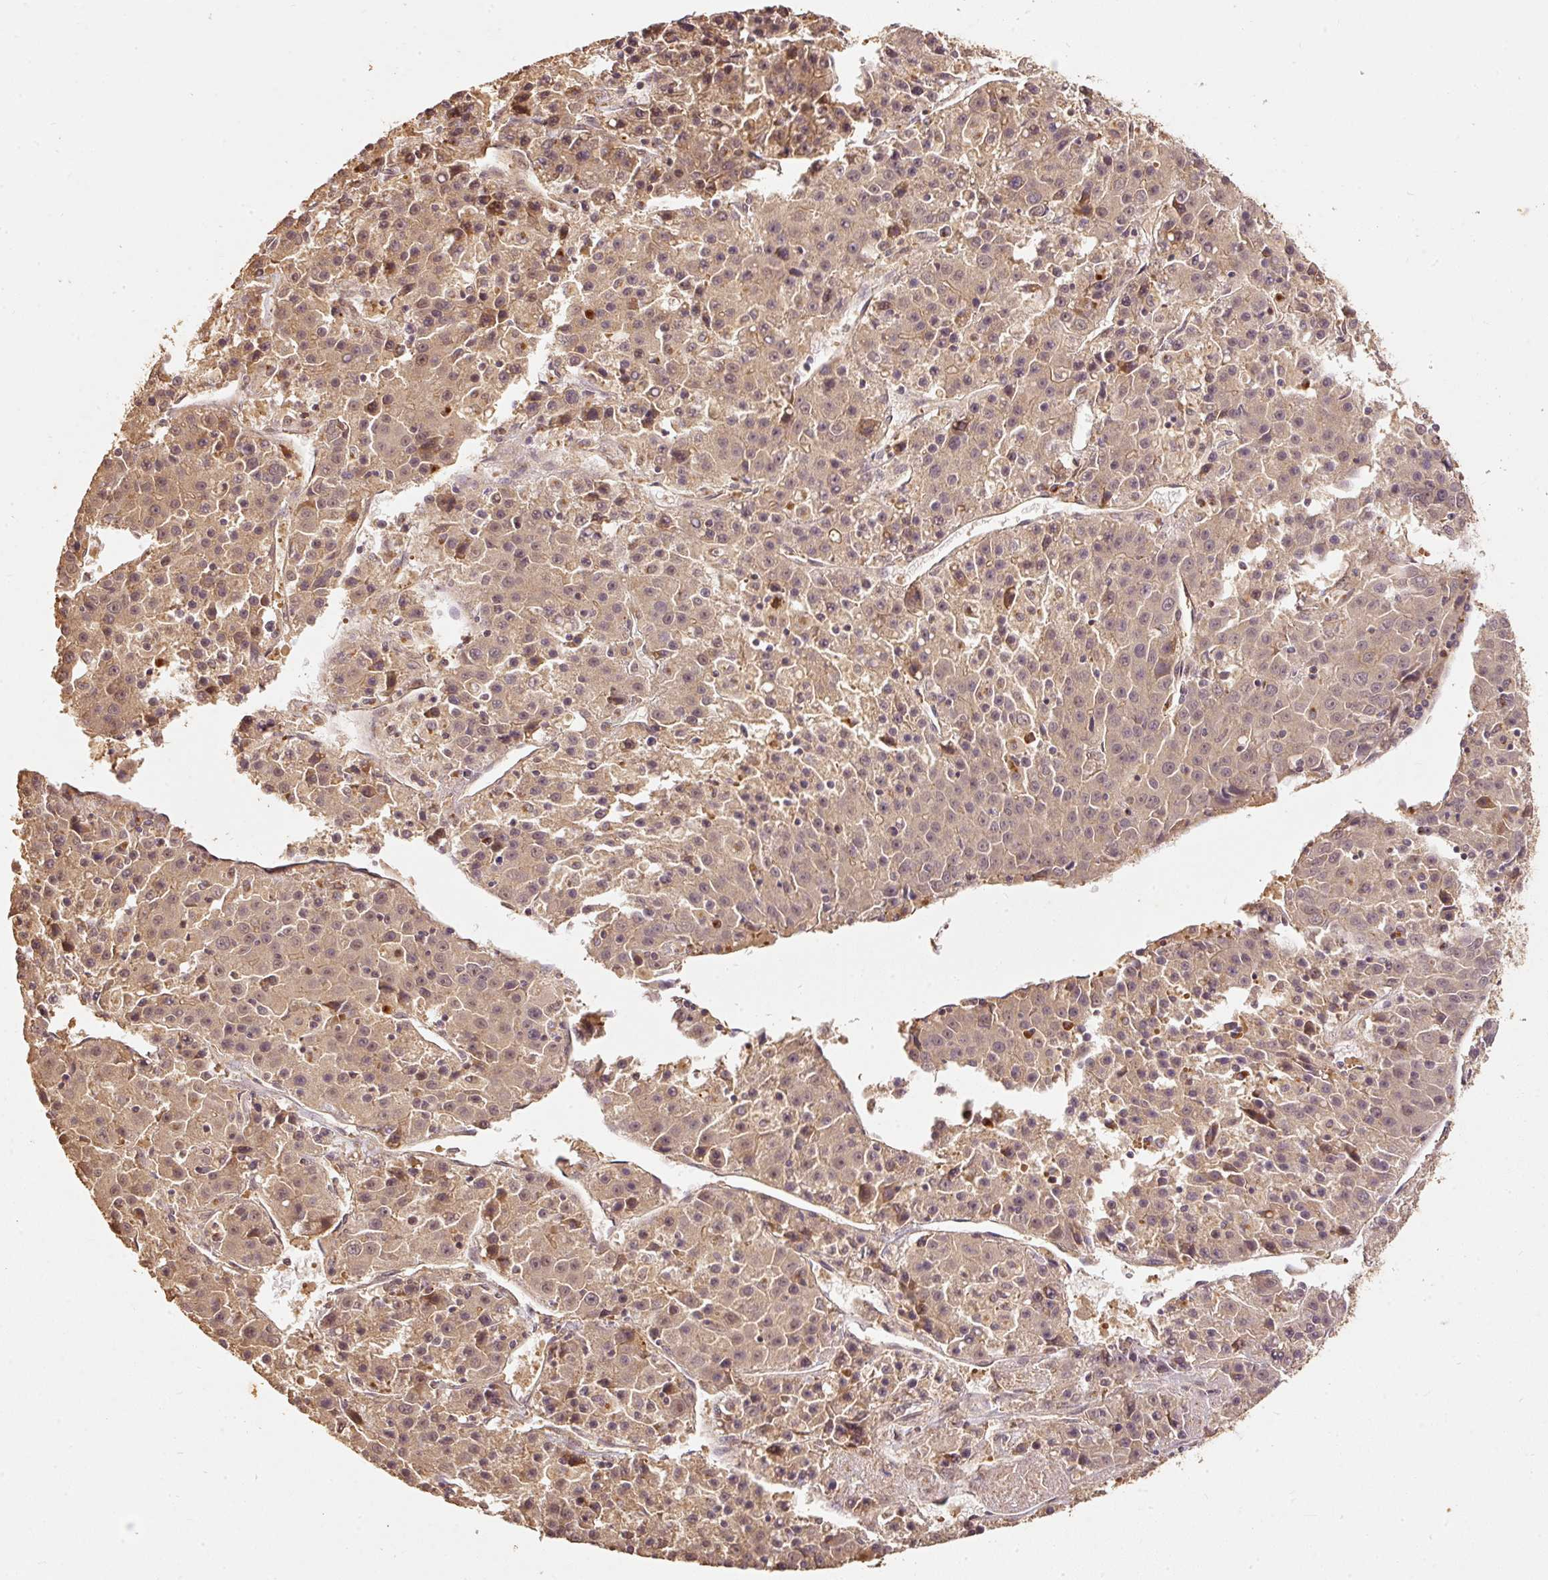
{"staining": {"intensity": "weak", "quantity": ">75%", "location": "cytoplasmic/membranous"}, "tissue": "liver cancer", "cell_type": "Tumor cells", "image_type": "cancer", "snomed": [{"axis": "morphology", "description": "Carcinoma, Hepatocellular, NOS"}, {"axis": "topography", "description": "Liver"}], "caption": "A high-resolution histopathology image shows immunohistochemistry (IHC) staining of hepatocellular carcinoma (liver), which shows weak cytoplasmic/membranous positivity in about >75% of tumor cells.", "gene": "FUT8", "patient": {"sex": "female", "age": 53}}